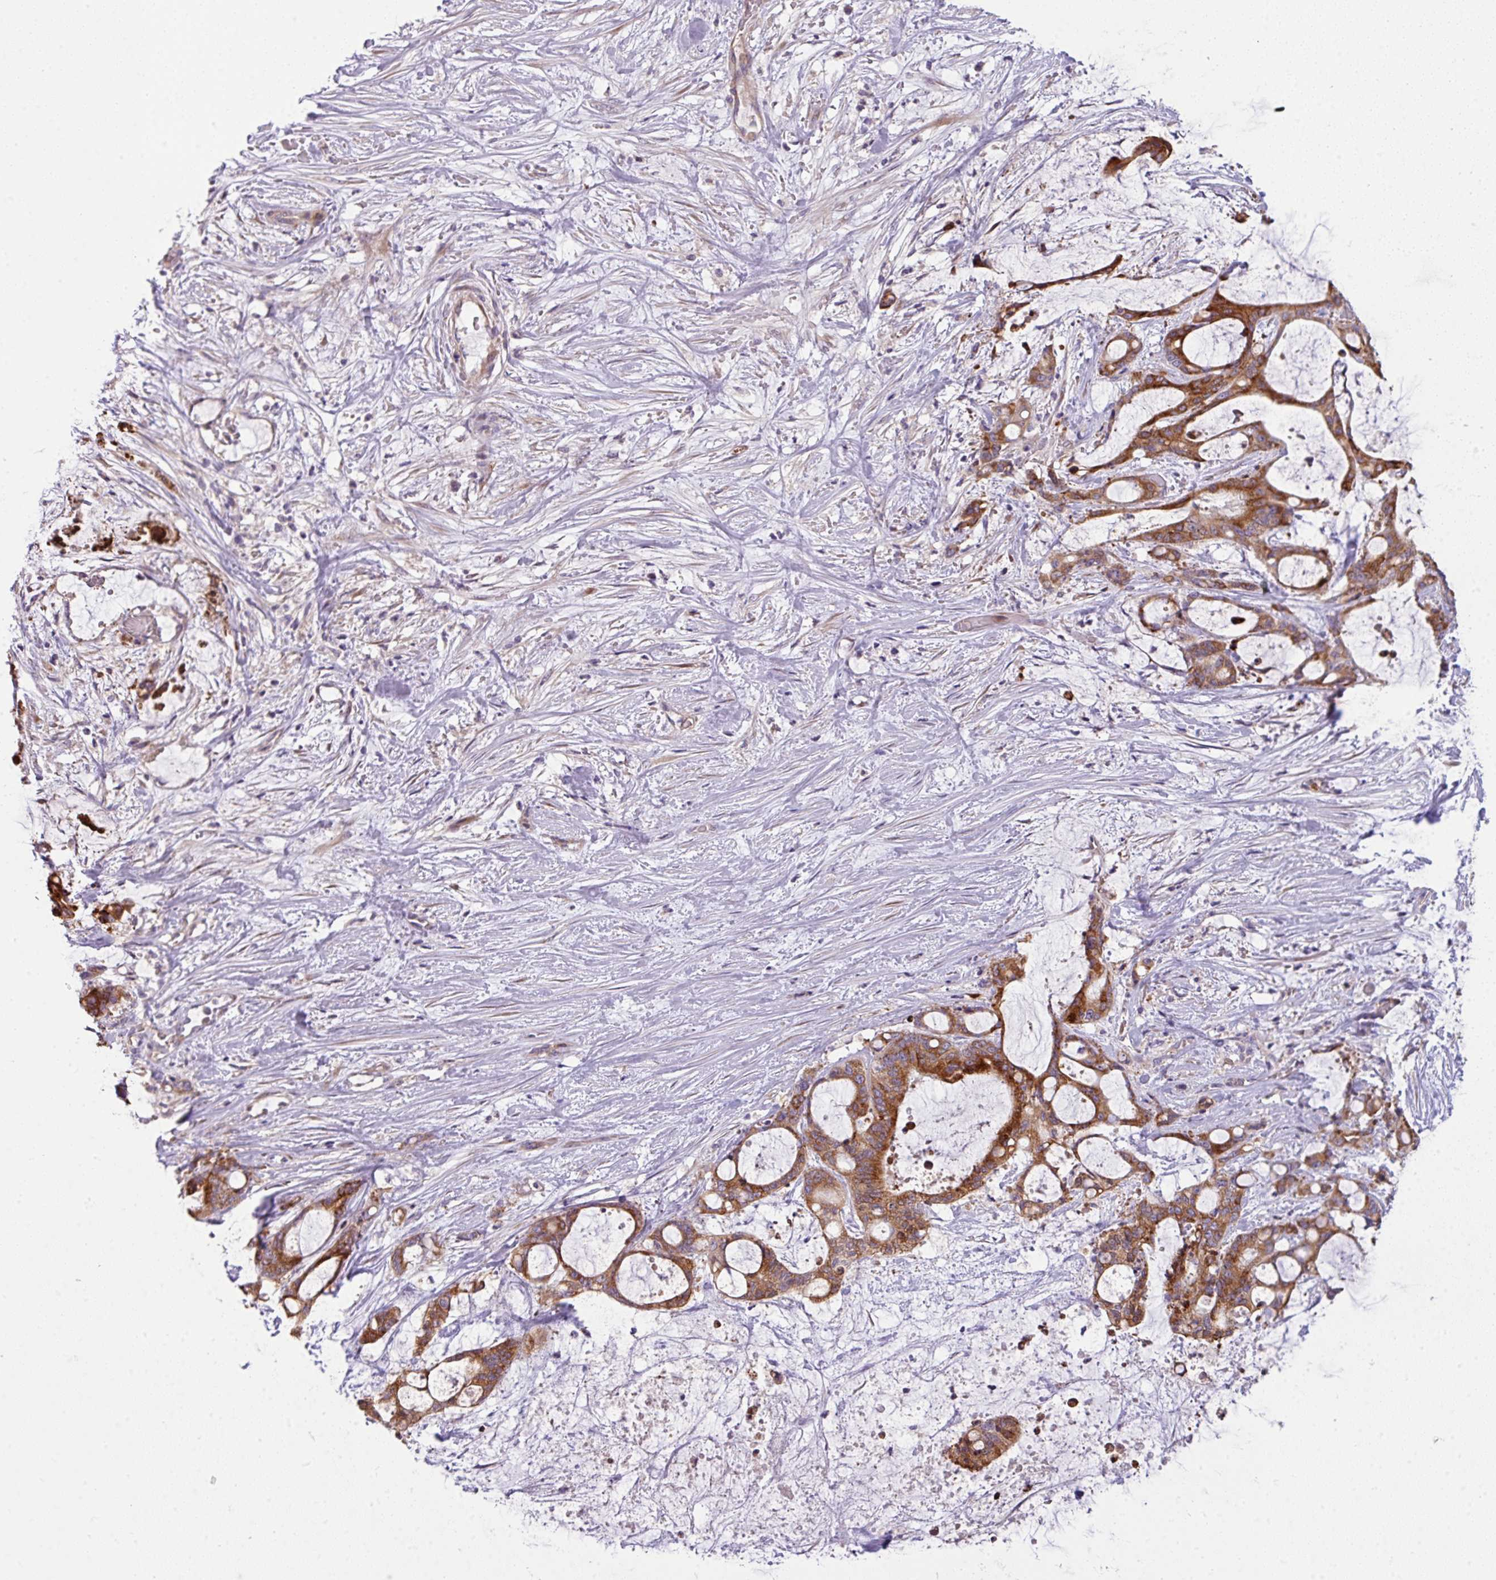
{"staining": {"intensity": "strong", "quantity": ">75%", "location": "cytoplasmic/membranous"}, "tissue": "liver cancer", "cell_type": "Tumor cells", "image_type": "cancer", "snomed": [{"axis": "morphology", "description": "Normal tissue, NOS"}, {"axis": "morphology", "description": "Cholangiocarcinoma"}, {"axis": "topography", "description": "Liver"}, {"axis": "topography", "description": "Peripheral nerve tissue"}], "caption": "The immunohistochemical stain highlights strong cytoplasmic/membranous staining in tumor cells of liver cancer tissue.", "gene": "PIK3R5", "patient": {"sex": "female", "age": 73}}